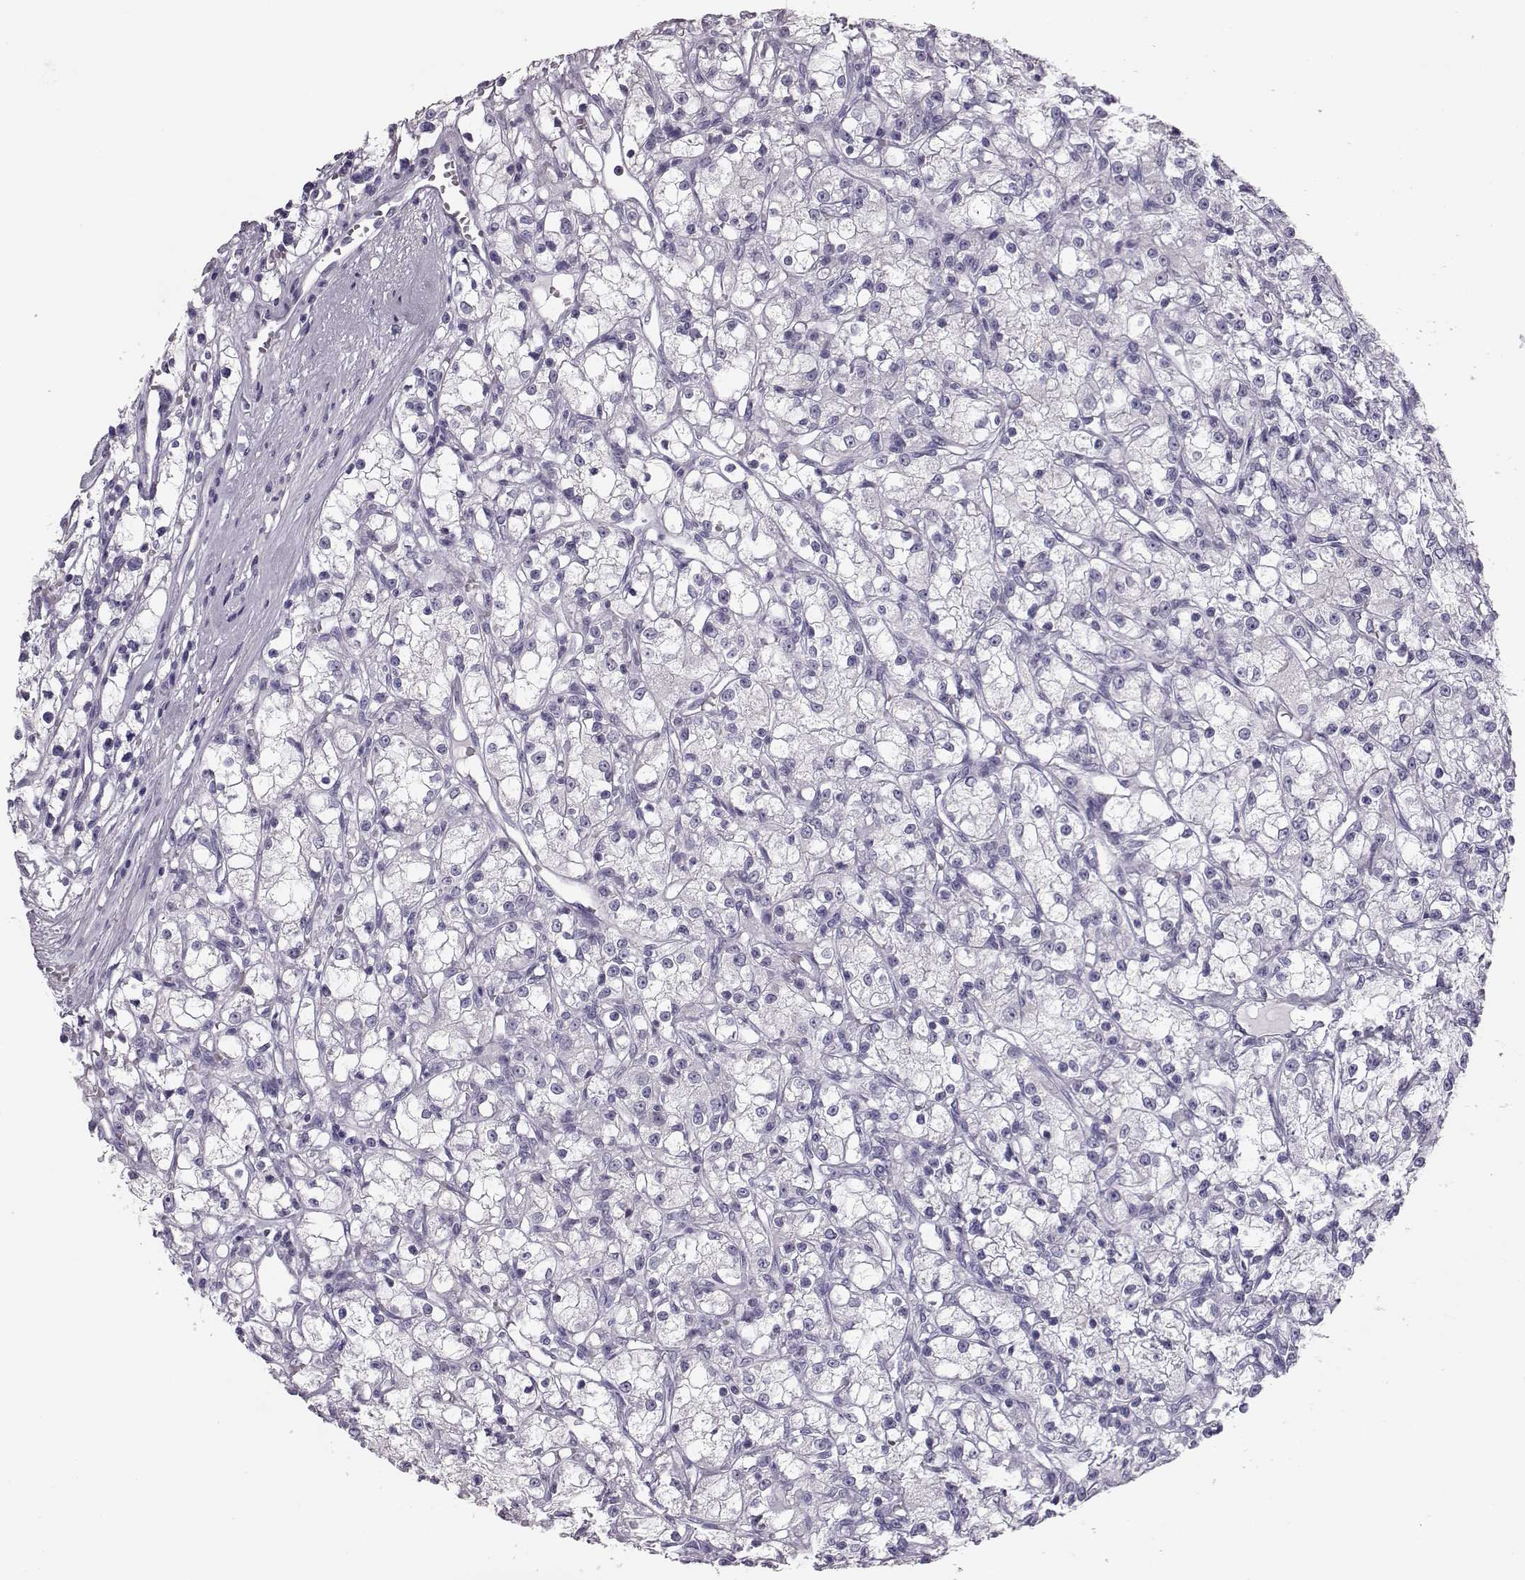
{"staining": {"intensity": "negative", "quantity": "none", "location": "none"}, "tissue": "renal cancer", "cell_type": "Tumor cells", "image_type": "cancer", "snomed": [{"axis": "morphology", "description": "Adenocarcinoma, NOS"}, {"axis": "topography", "description": "Kidney"}], "caption": "Micrograph shows no significant protein staining in tumor cells of renal adenocarcinoma.", "gene": "BFSP2", "patient": {"sex": "female", "age": 59}}